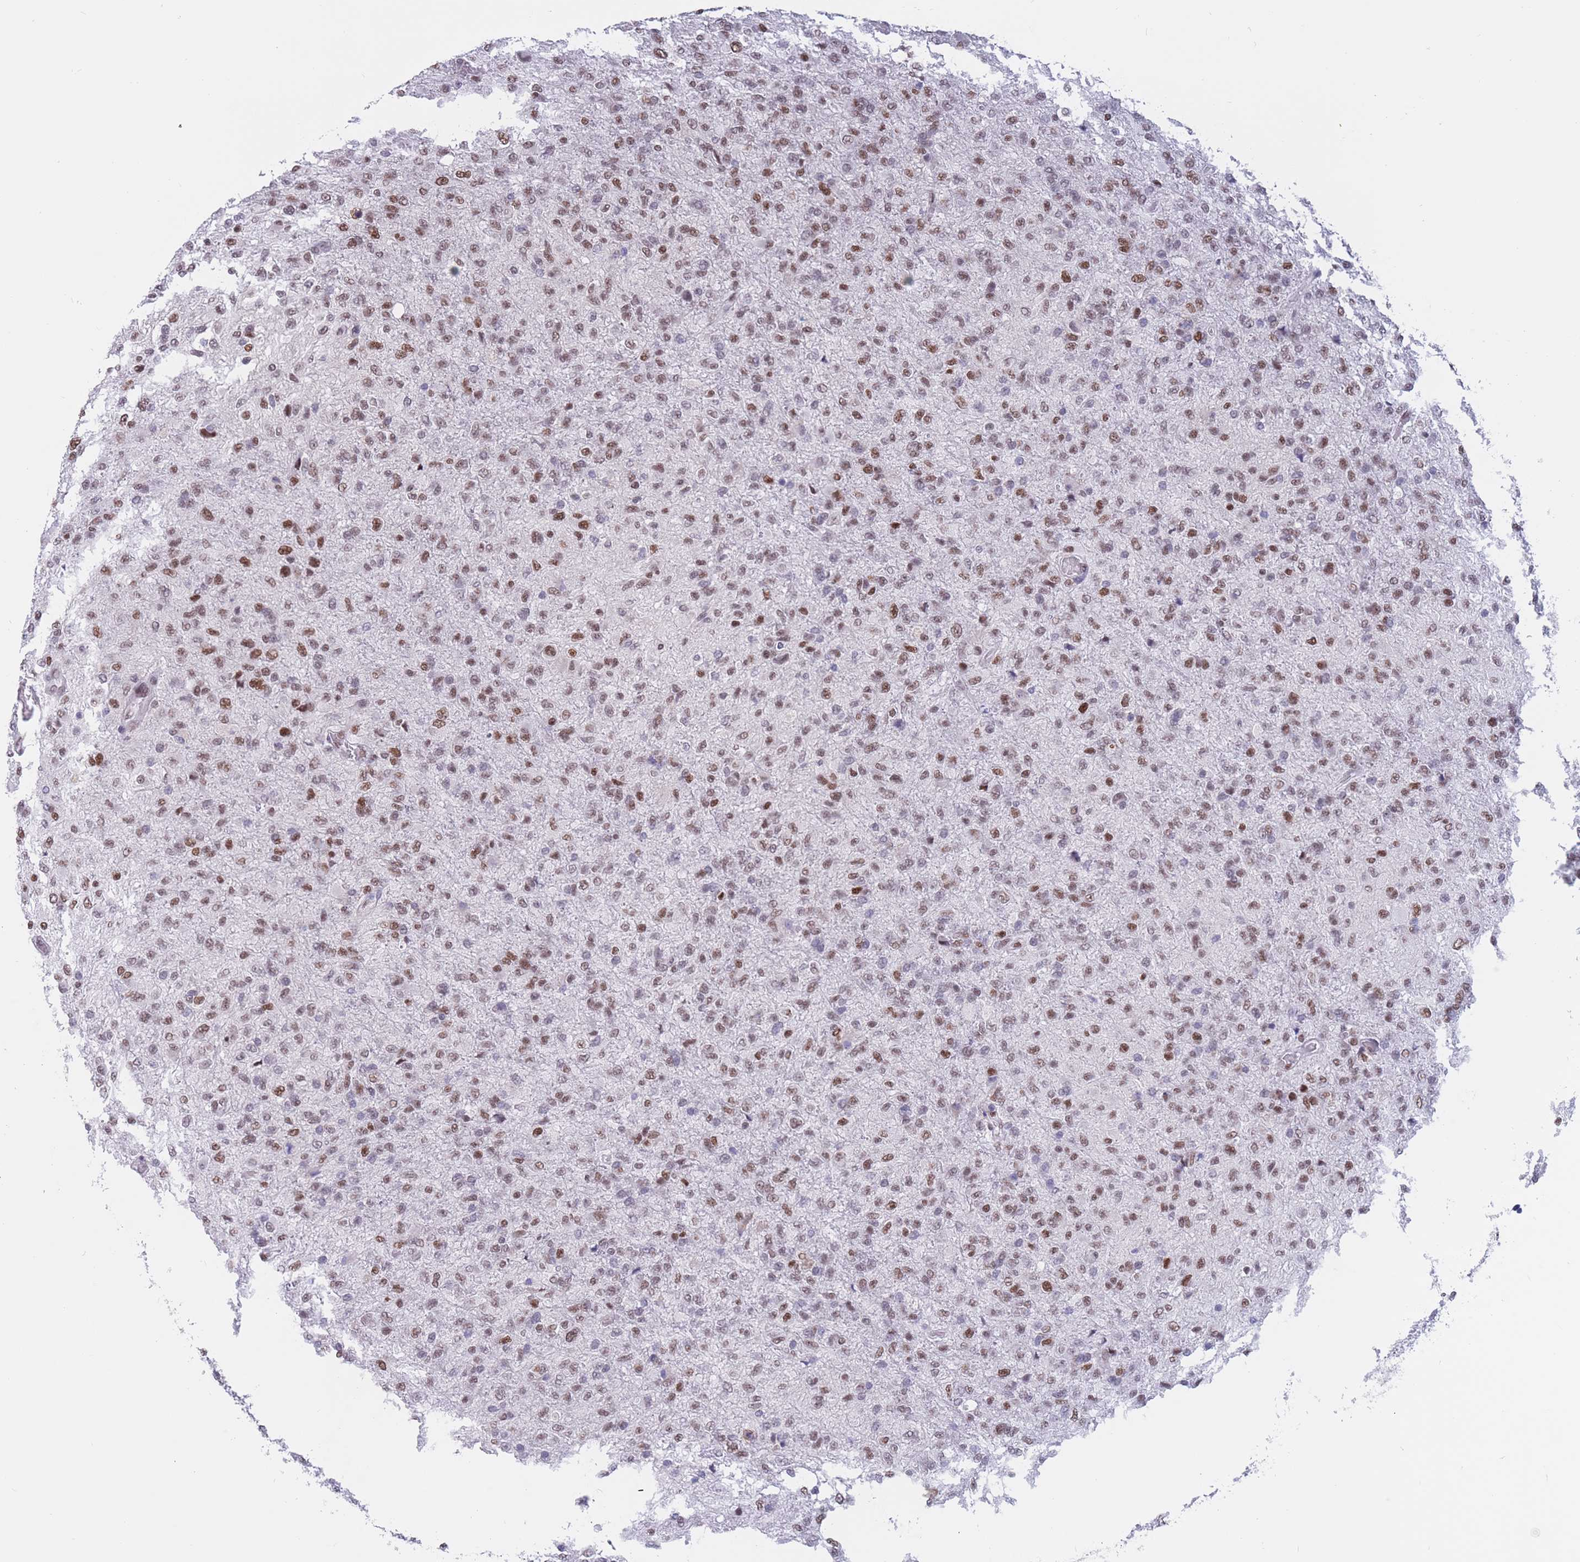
{"staining": {"intensity": "moderate", "quantity": ">75%", "location": "nuclear"}, "tissue": "glioma", "cell_type": "Tumor cells", "image_type": "cancer", "snomed": [{"axis": "morphology", "description": "Glioma, malignant, High grade"}, {"axis": "topography", "description": "Brain"}], "caption": "Tumor cells reveal medium levels of moderate nuclear expression in approximately >75% of cells in glioma.", "gene": "NASP", "patient": {"sex": "female", "age": 74}}